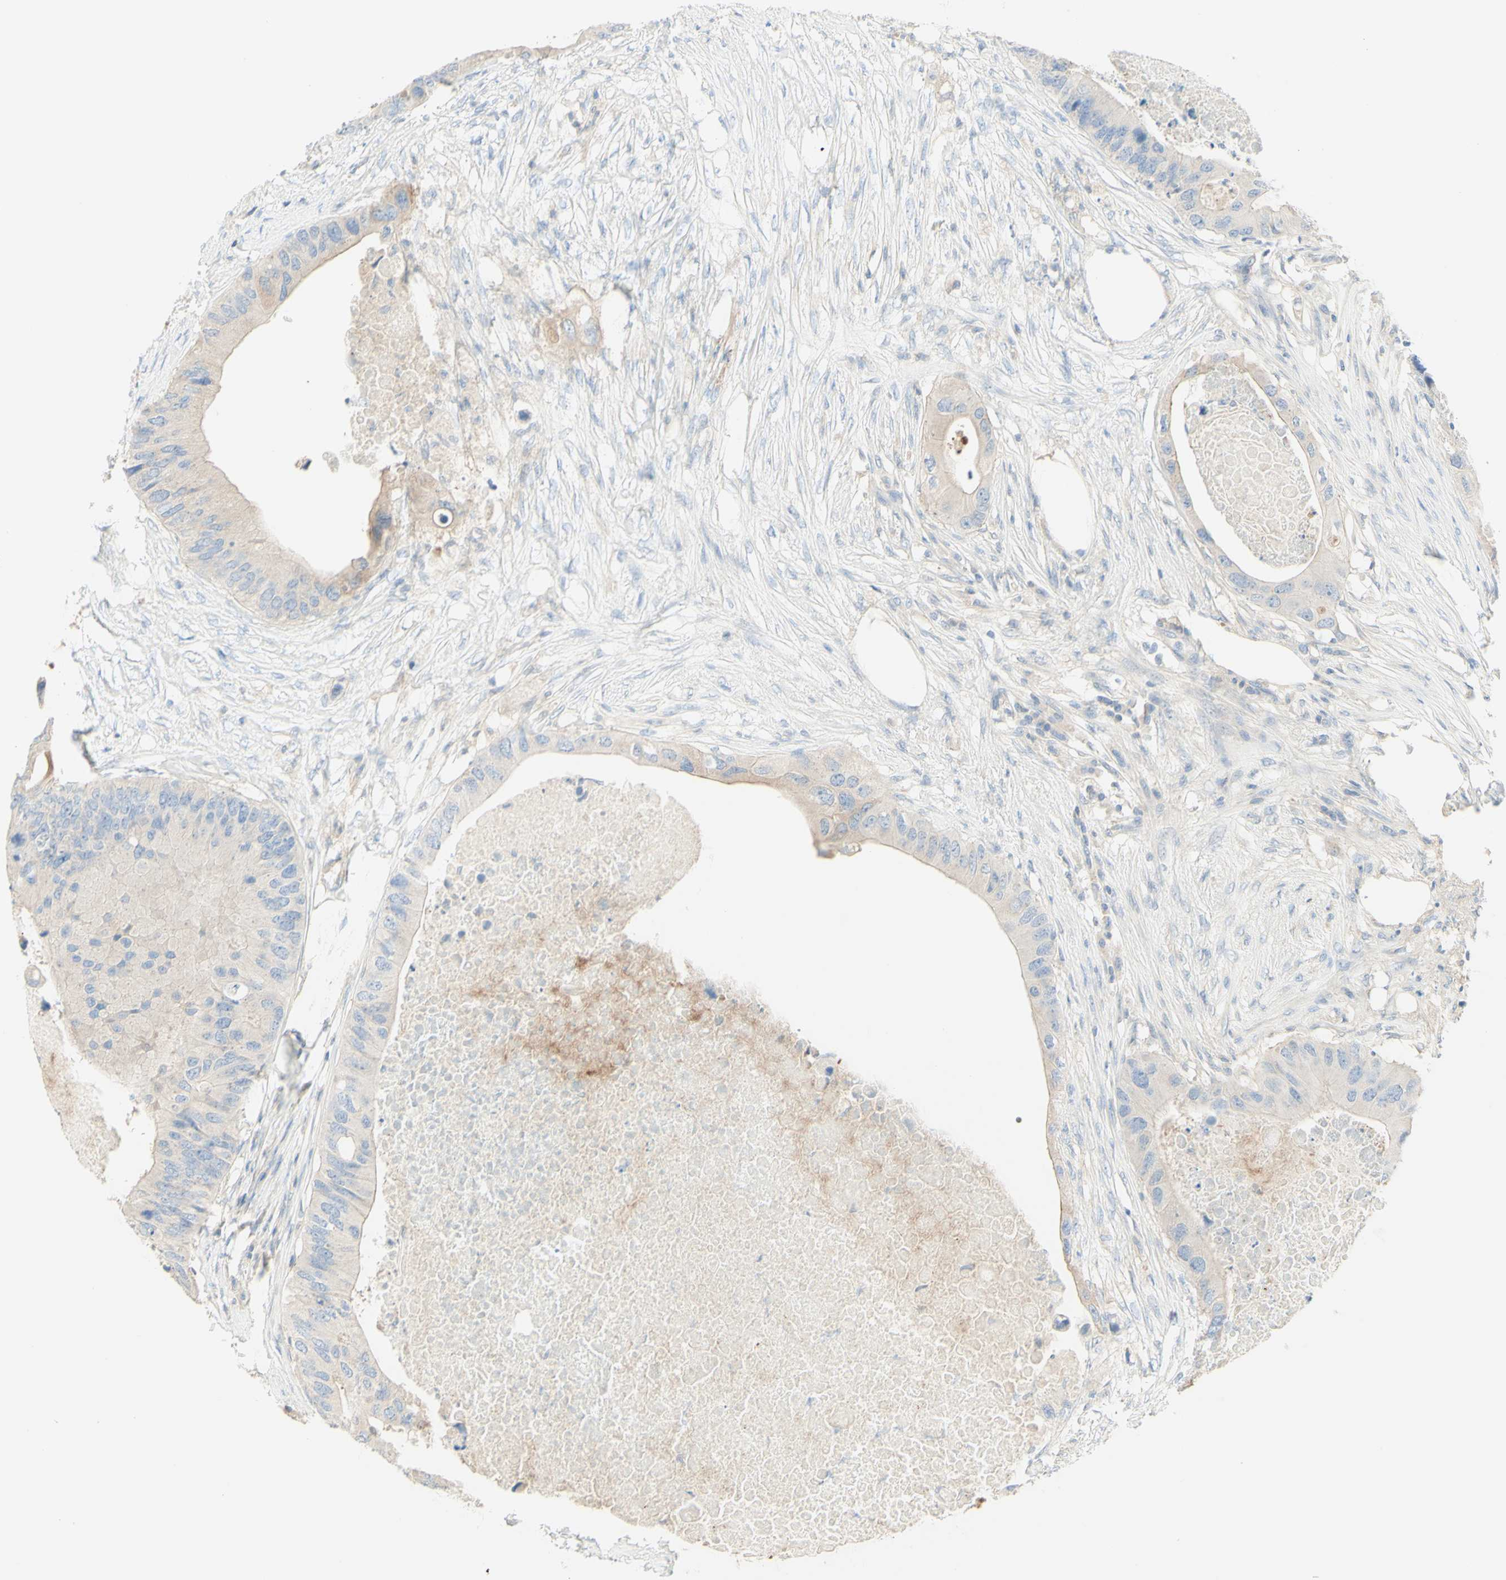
{"staining": {"intensity": "weak", "quantity": "<25%", "location": "cytoplasmic/membranous"}, "tissue": "colorectal cancer", "cell_type": "Tumor cells", "image_type": "cancer", "snomed": [{"axis": "morphology", "description": "Adenocarcinoma, NOS"}, {"axis": "topography", "description": "Colon"}], "caption": "DAB immunohistochemical staining of colorectal adenocarcinoma displays no significant staining in tumor cells.", "gene": "MTM1", "patient": {"sex": "male", "age": 71}}